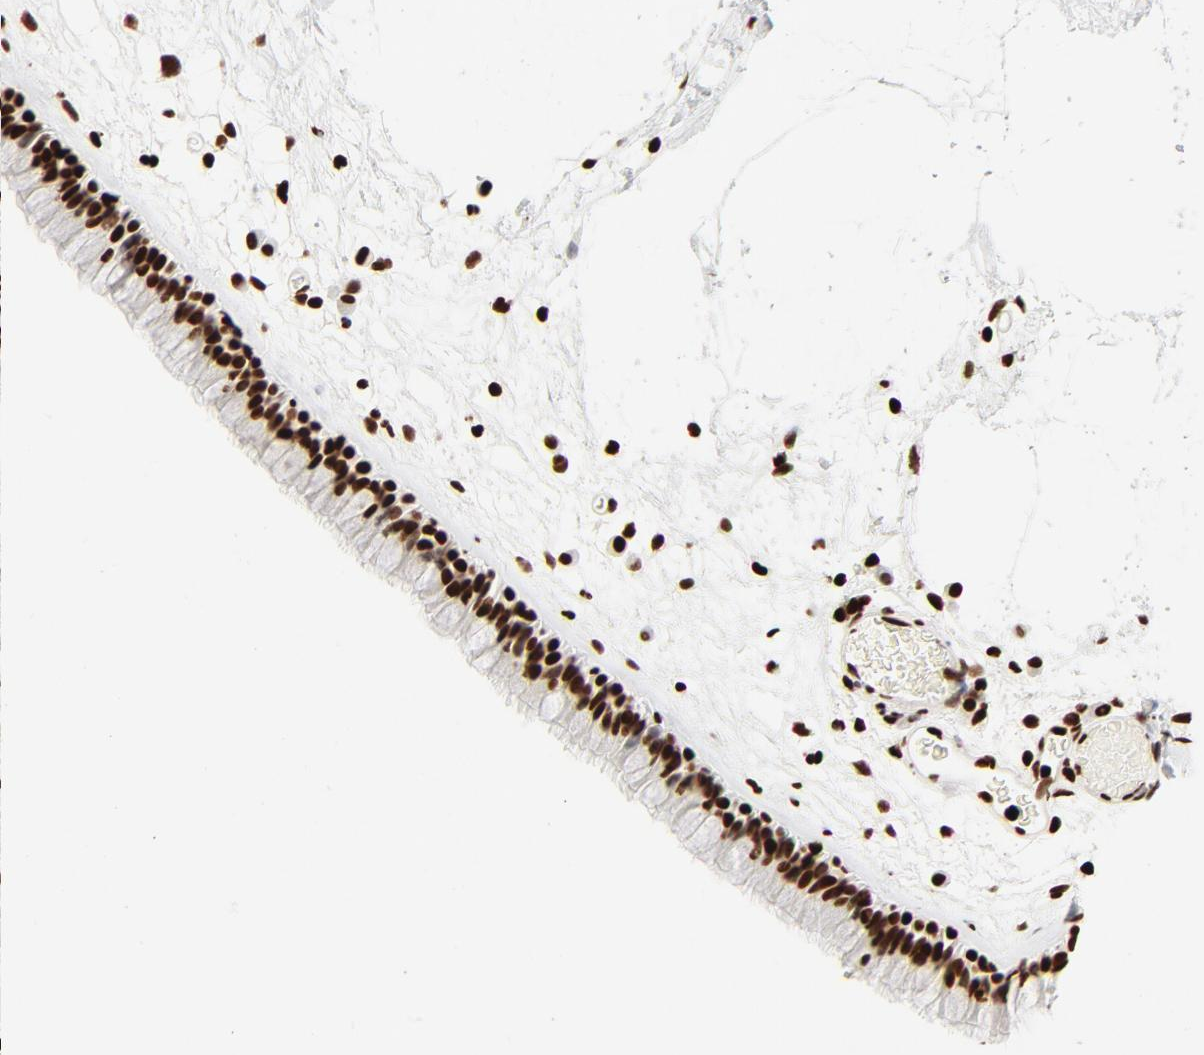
{"staining": {"intensity": "strong", "quantity": ">75%", "location": "nuclear"}, "tissue": "nasopharynx", "cell_type": "Respiratory epithelial cells", "image_type": "normal", "snomed": [{"axis": "morphology", "description": "Normal tissue, NOS"}, {"axis": "morphology", "description": "Inflammation, NOS"}, {"axis": "topography", "description": "Nasopharynx"}], "caption": "A high amount of strong nuclear positivity is appreciated in about >75% of respiratory epithelial cells in normal nasopharynx.", "gene": "HMGB1", "patient": {"sex": "male", "age": 48}}